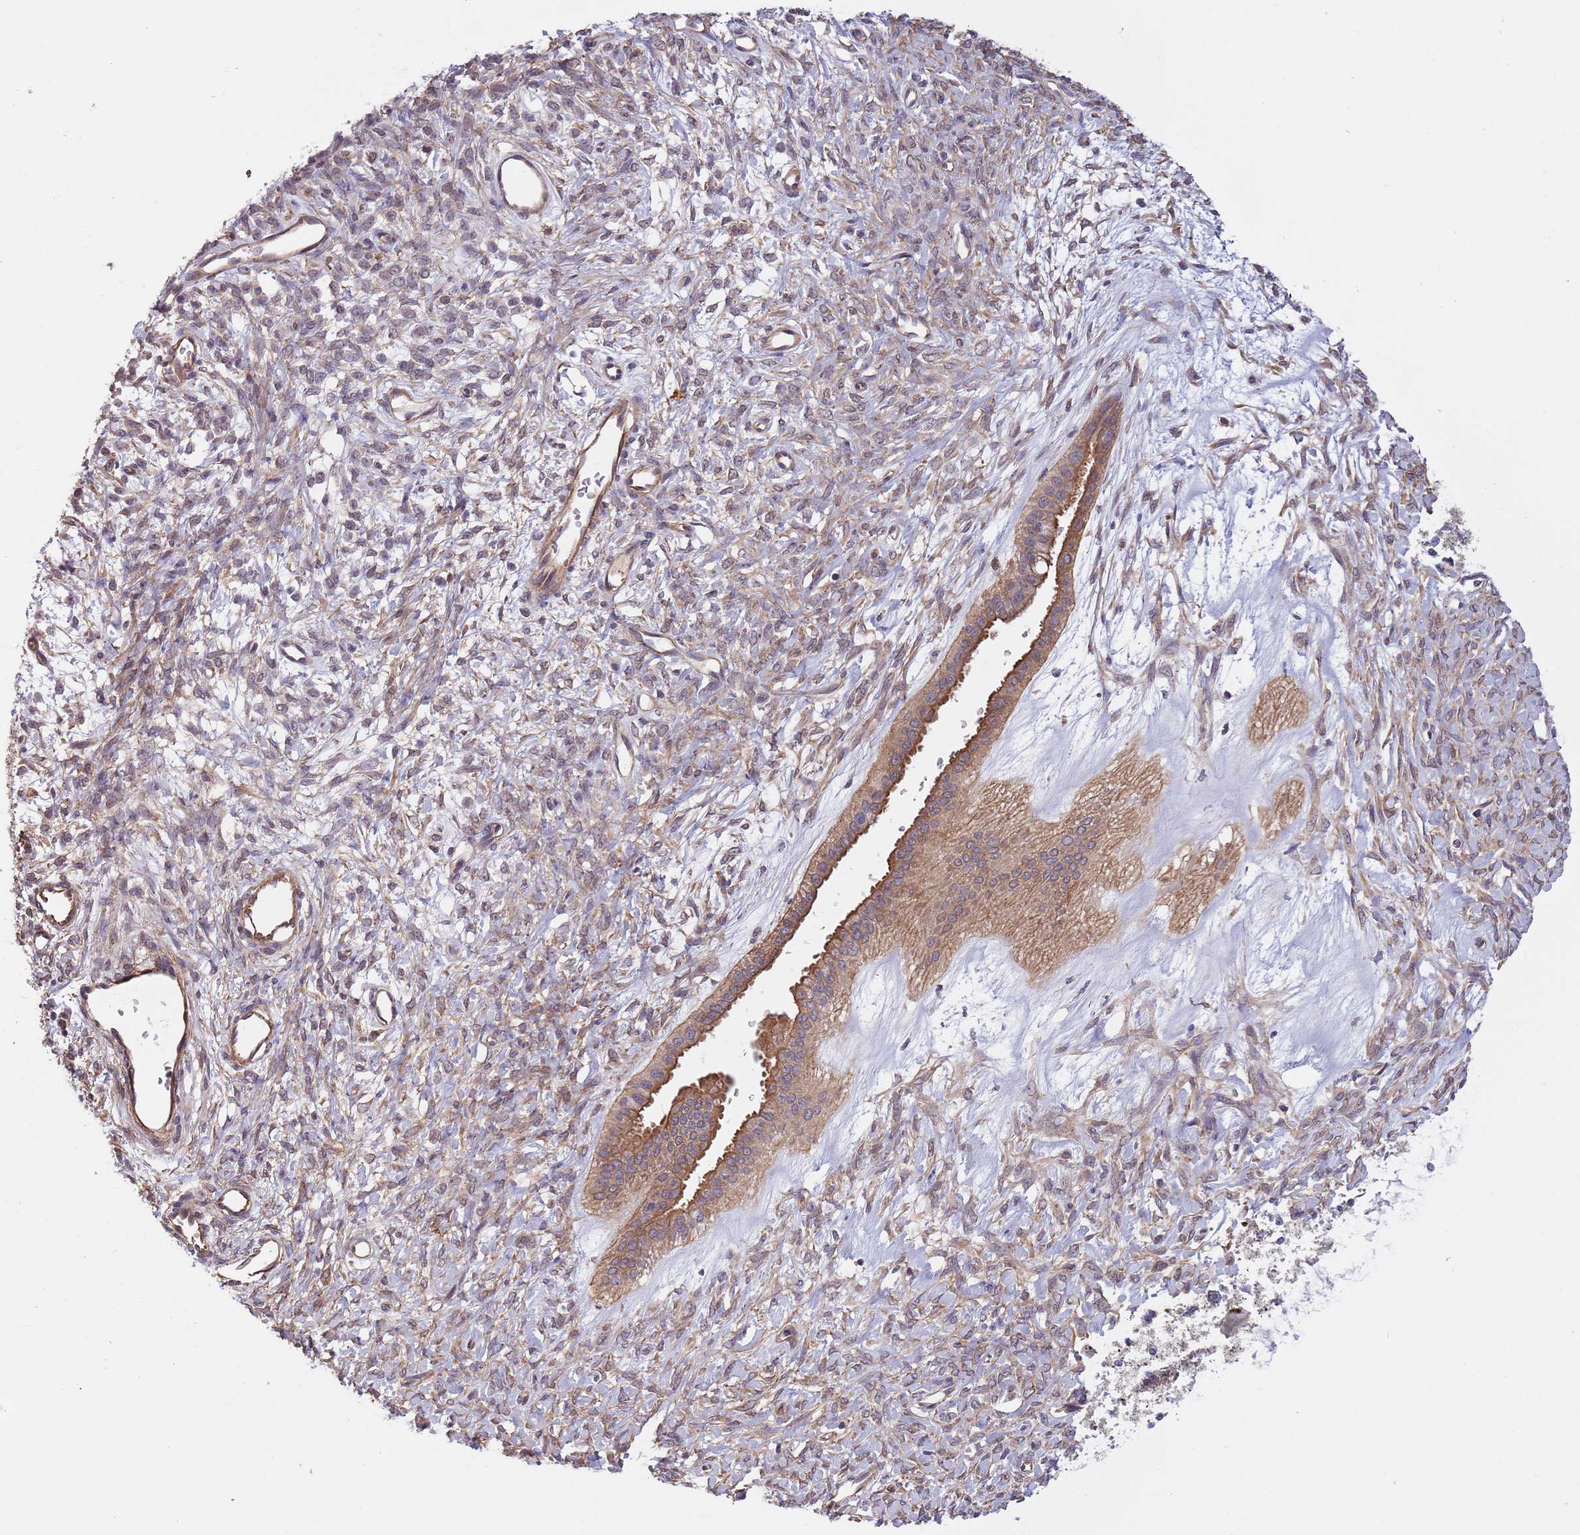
{"staining": {"intensity": "moderate", "quantity": "25%-75%", "location": "cytoplasmic/membranous"}, "tissue": "ovarian cancer", "cell_type": "Tumor cells", "image_type": "cancer", "snomed": [{"axis": "morphology", "description": "Cystadenocarcinoma, mucinous, NOS"}, {"axis": "topography", "description": "Ovary"}], "caption": "Ovarian mucinous cystadenocarcinoma stained with a brown dye shows moderate cytoplasmic/membranous positive positivity in approximately 25%-75% of tumor cells.", "gene": "CREBZF", "patient": {"sex": "female", "age": 73}}